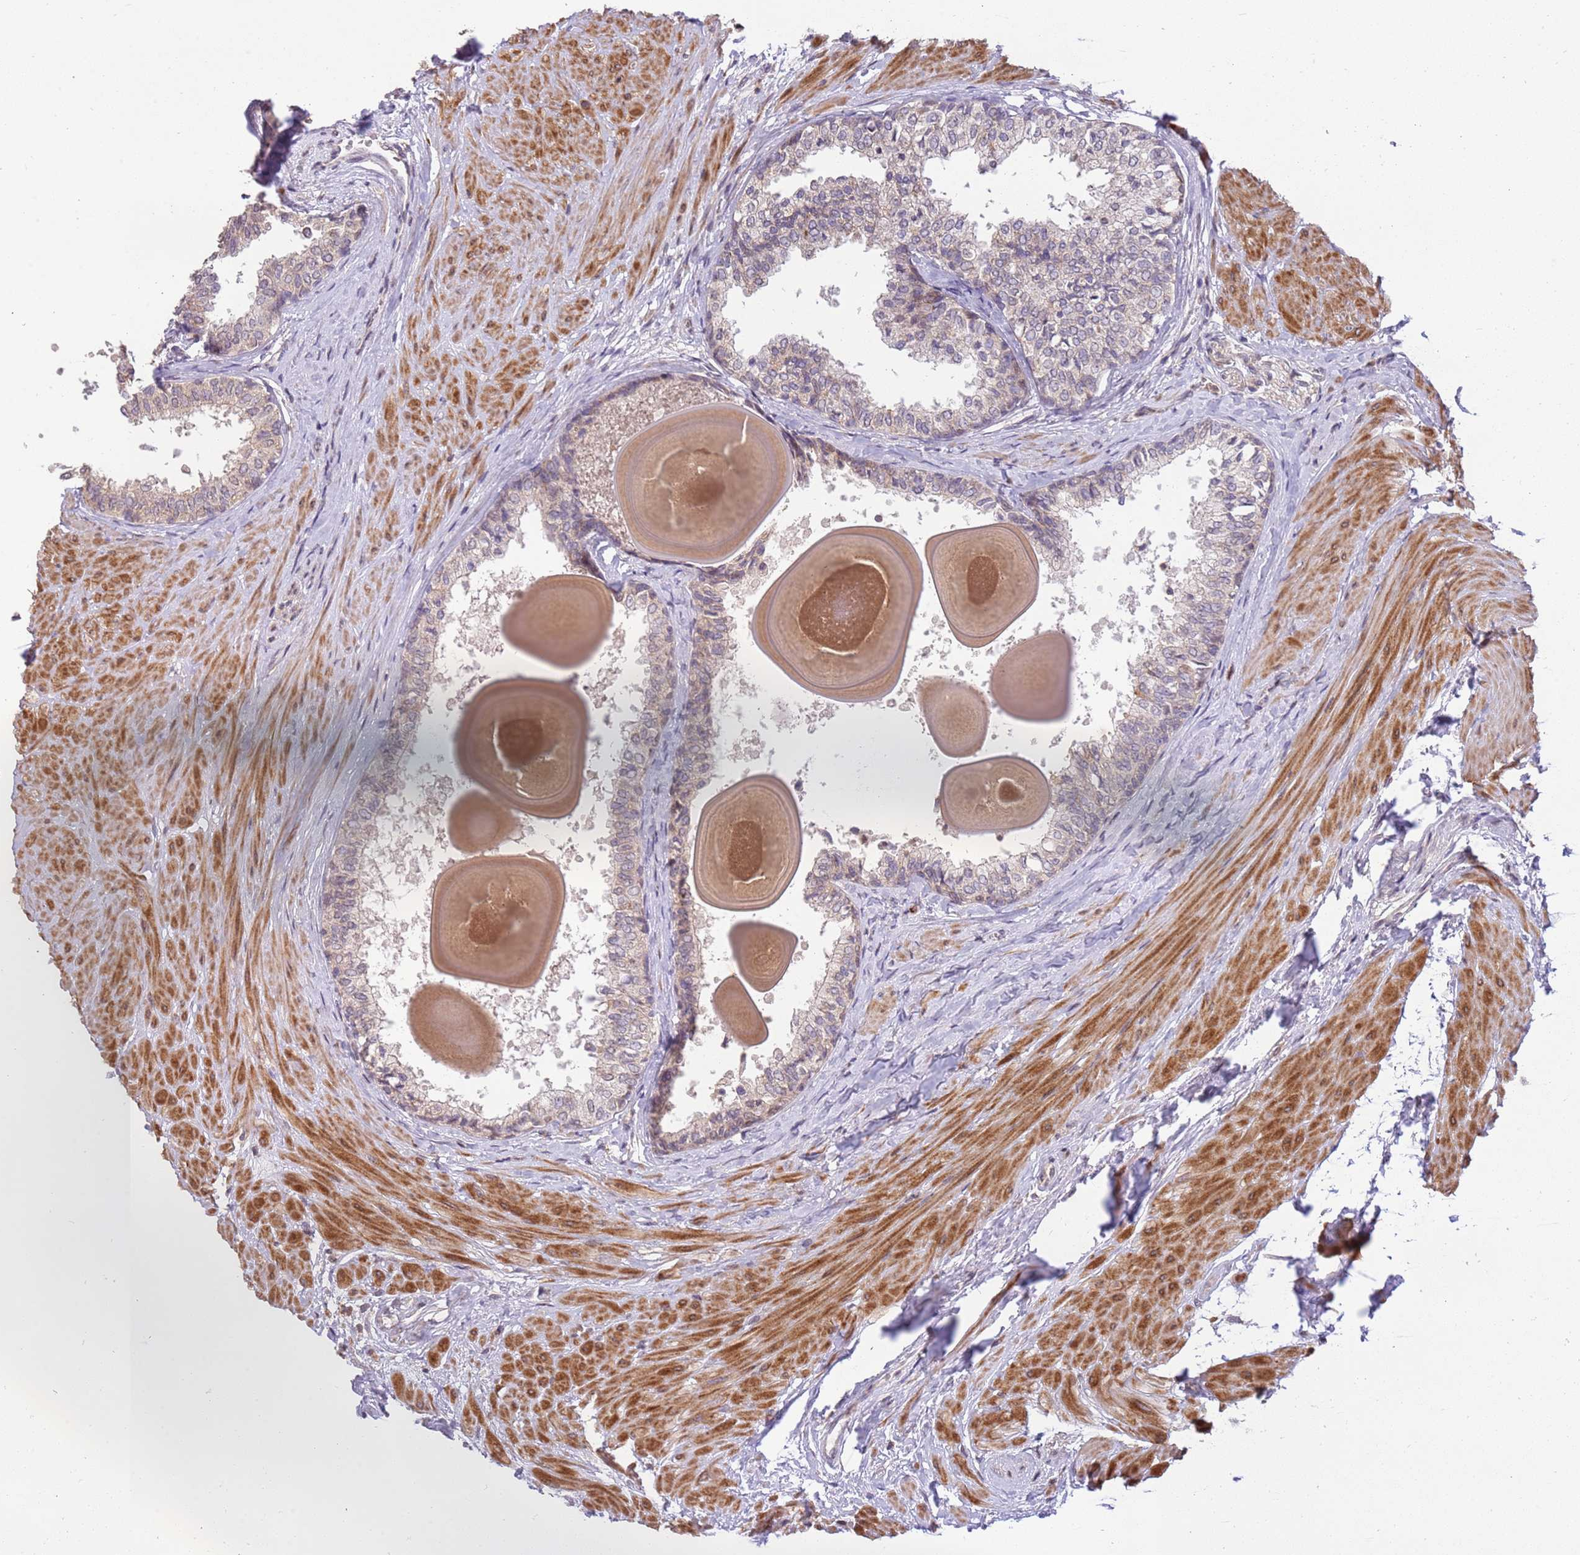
{"staining": {"intensity": "strong", "quantity": "25%-75%", "location": "cytoplasmic/membranous"}, "tissue": "prostate", "cell_type": "Glandular cells", "image_type": "normal", "snomed": [{"axis": "morphology", "description": "Normal tissue, NOS"}, {"axis": "topography", "description": "Prostate"}], "caption": "About 25%-75% of glandular cells in normal human prostate demonstrate strong cytoplasmic/membranous protein expression as visualized by brown immunohistochemical staining.", "gene": "SLC16A4", "patient": {"sex": "male", "age": 48}}